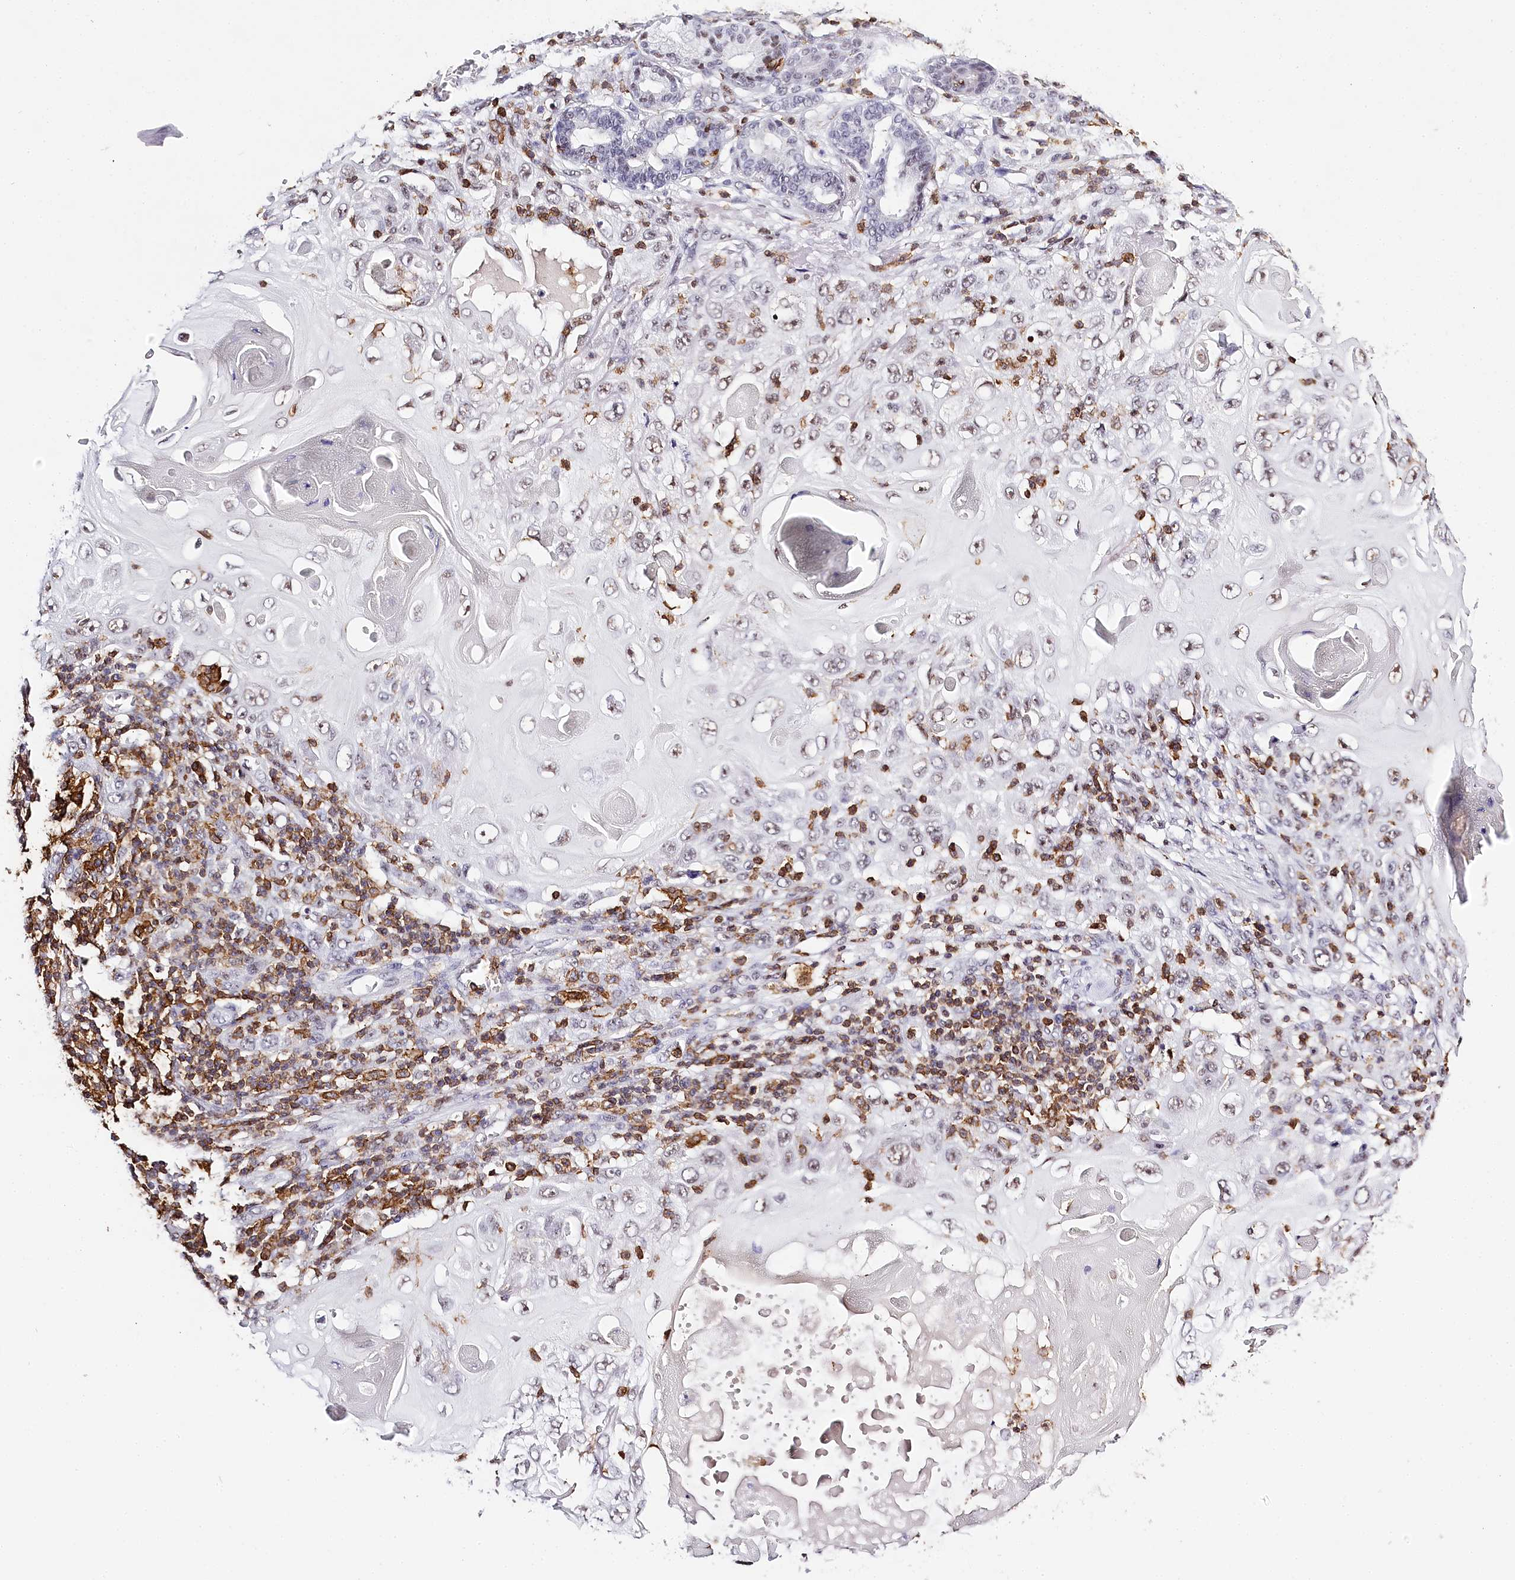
{"staining": {"intensity": "negative", "quantity": "none", "location": "none"}, "tissue": "skin cancer", "cell_type": "Tumor cells", "image_type": "cancer", "snomed": [{"axis": "morphology", "description": "Squamous cell carcinoma, NOS"}, {"axis": "topography", "description": "Skin"}], "caption": "Immunohistochemistry (IHC) of squamous cell carcinoma (skin) demonstrates no positivity in tumor cells.", "gene": "BARD1", "patient": {"sex": "female", "age": 88}}